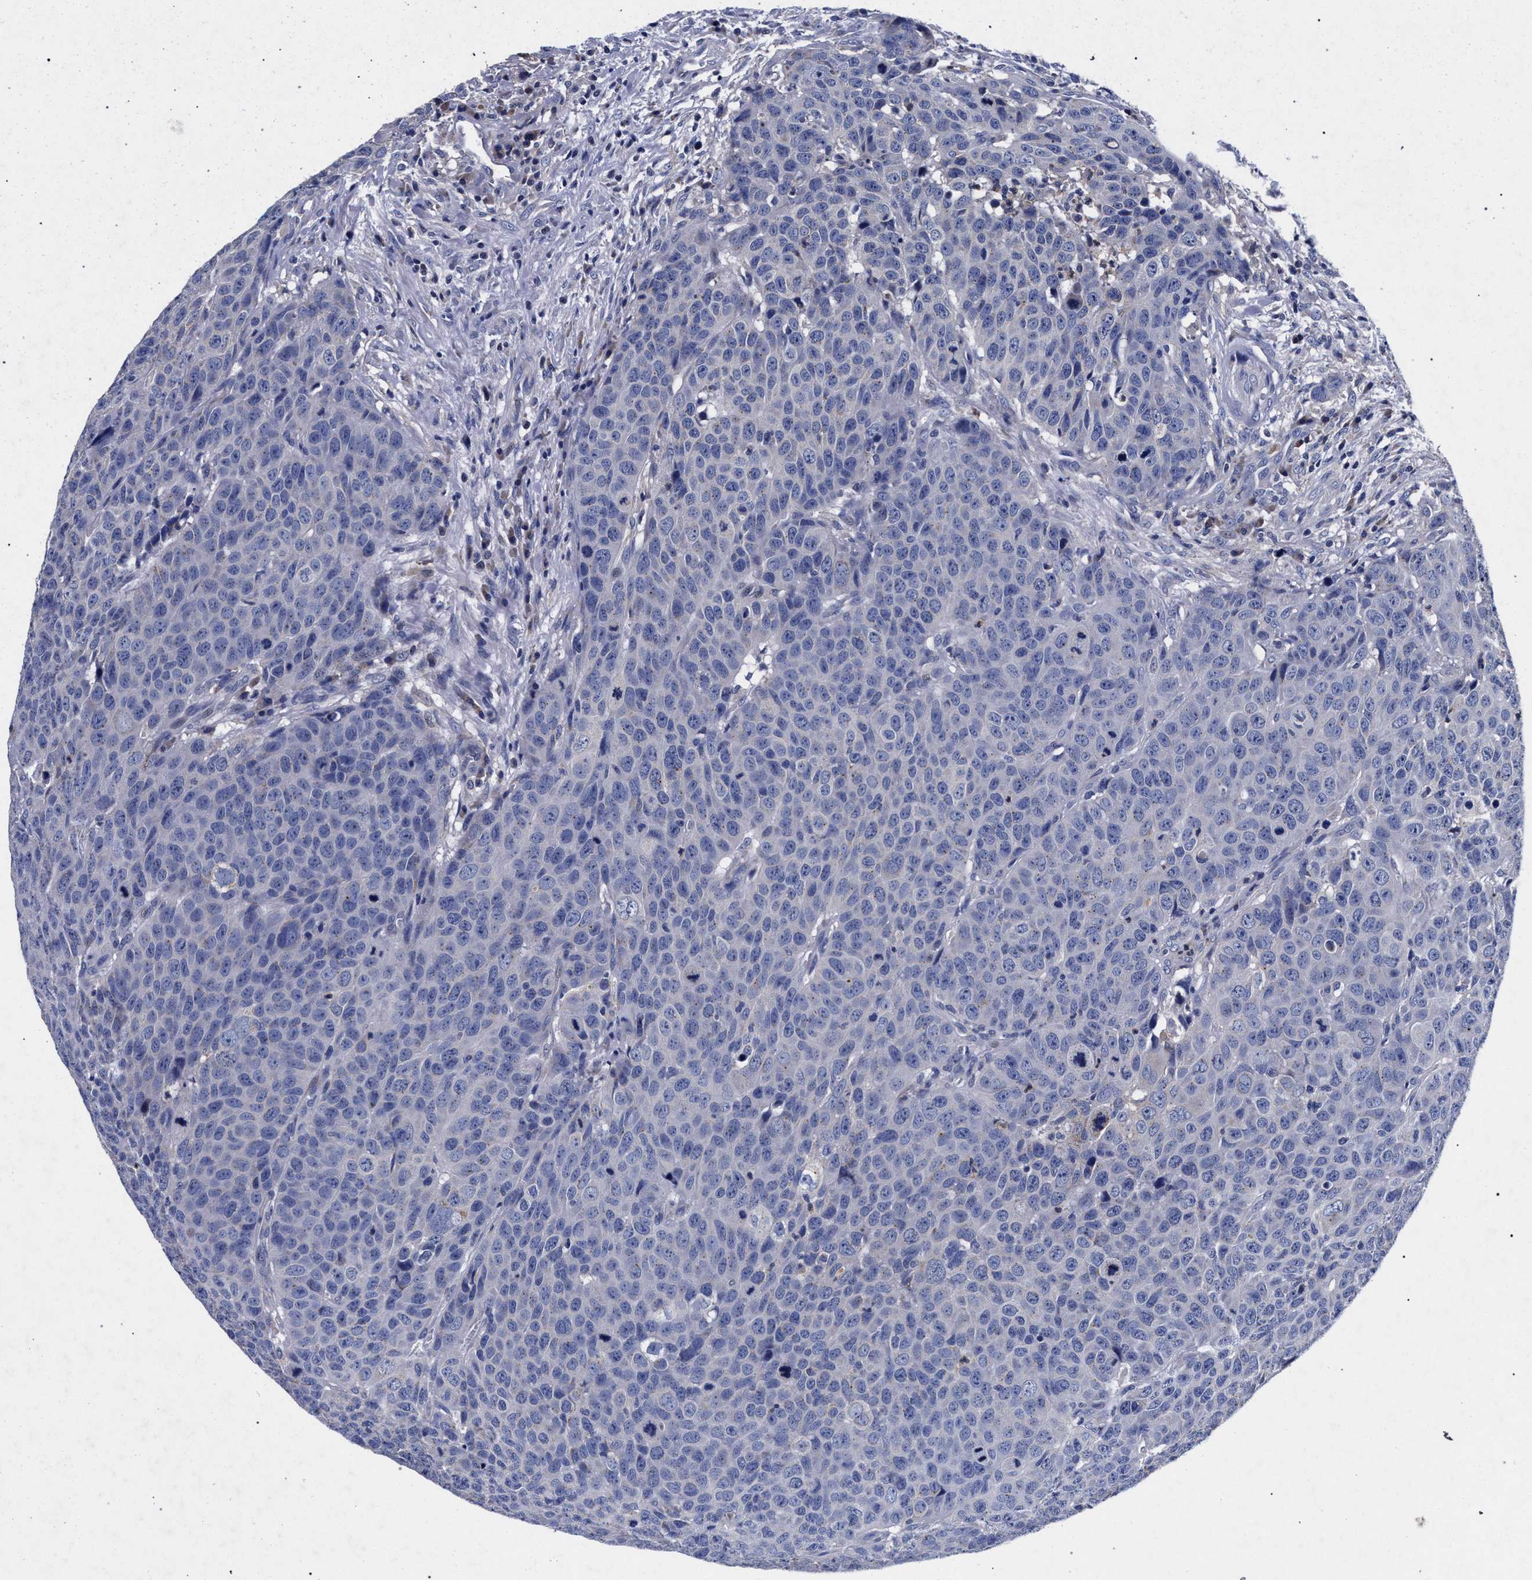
{"staining": {"intensity": "negative", "quantity": "none", "location": "none"}, "tissue": "head and neck cancer", "cell_type": "Tumor cells", "image_type": "cancer", "snomed": [{"axis": "morphology", "description": "Squamous cell carcinoma, NOS"}, {"axis": "topography", "description": "Head-Neck"}], "caption": "A high-resolution micrograph shows immunohistochemistry staining of head and neck squamous cell carcinoma, which shows no significant expression in tumor cells.", "gene": "HSD17B14", "patient": {"sex": "male", "age": 66}}